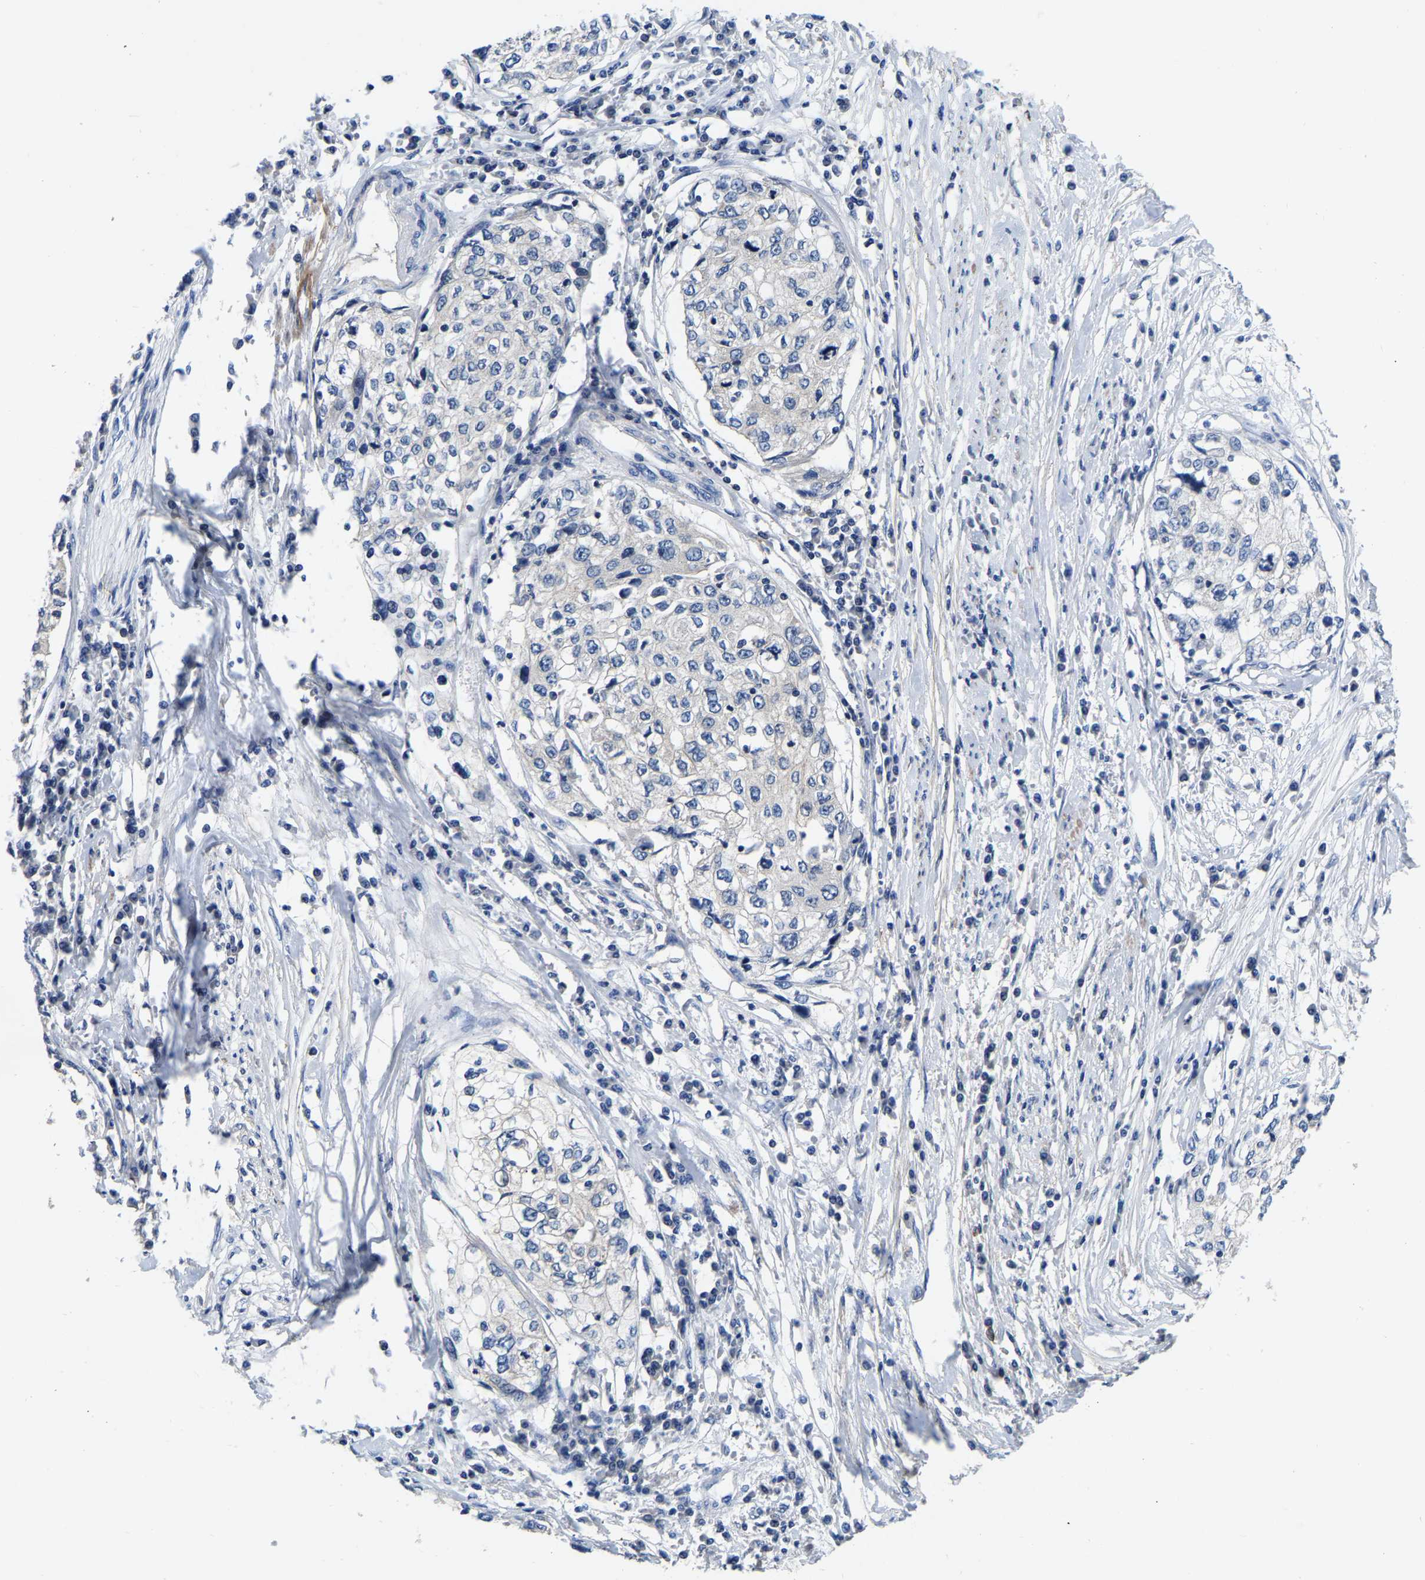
{"staining": {"intensity": "negative", "quantity": "none", "location": "none"}, "tissue": "cervical cancer", "cell_type": "Tumor cells", "image_type": "cancer", "snomed": [{"axis": "morphology", "description": "Squamous cell carcinoma, NOS"}, {"axis": "topography", "description": "Cervix"}], "caption": "Immunohistochemistry micrograph of neoplastic tissue: human cervical cancer (squamous cell carcinoma) stained with DAB (3,3'-diaminobenzidine) exhibits no significant protein positivity in tumor cells. (DAB (3,3'-diaminobenzidine) IHC visualized using brightfield microscopy, high magnification).", "gene": "RAB27B", "patient": {"sex": "female", "age": 57}}